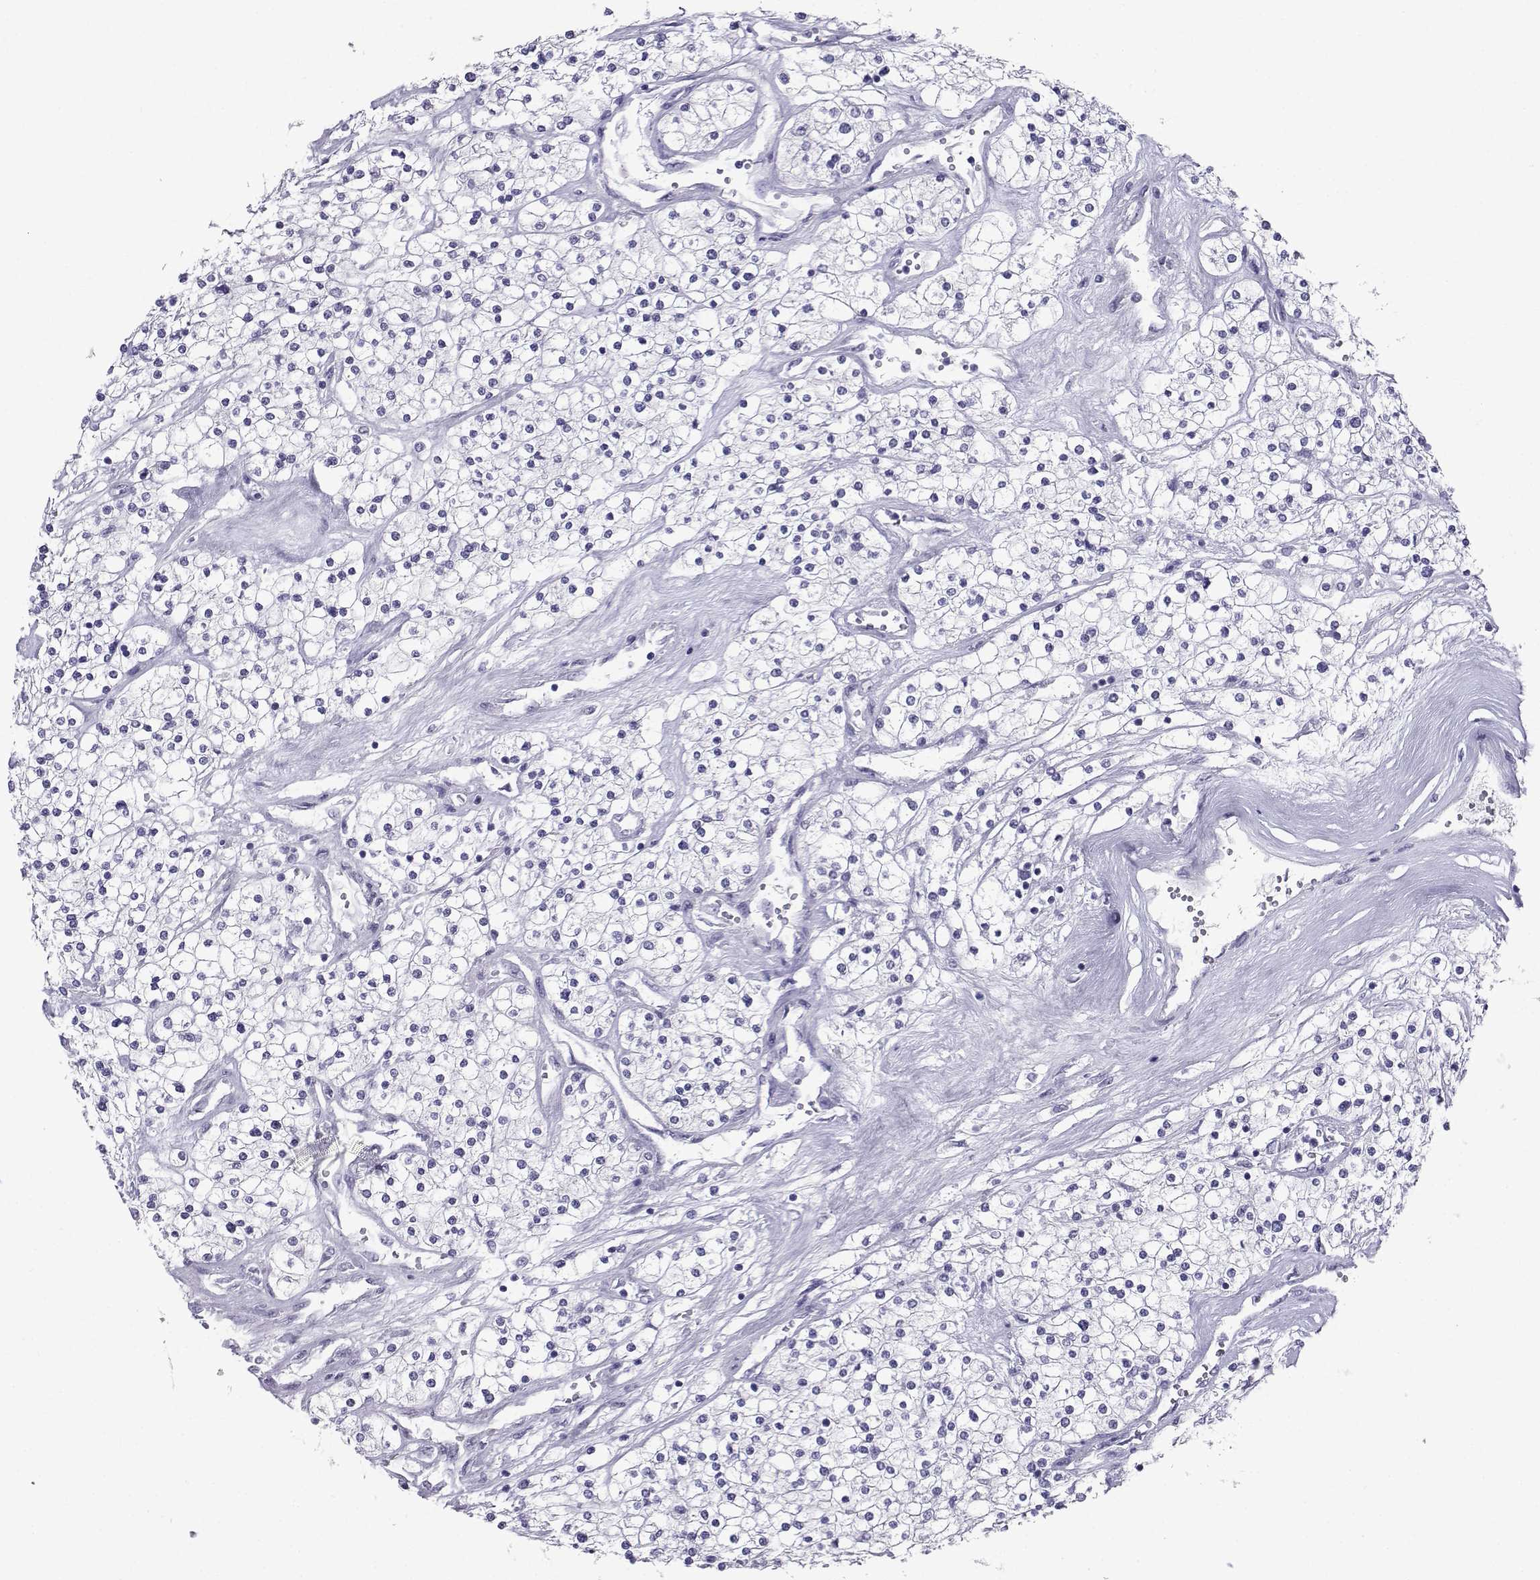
{"staining": {"intensity": "negative", "quantity": "none", "location": "none"}, "tissue": "renal cancer", "cell_type": "Tumor cells", "image_type": "cancer", "snomed": [{"axis": "morphology", "description": "Adenocarcinoma, NOS"}, {"axis": "topography", "description": "Kidney"}], "caption": "Tumor cells show no significant protein staining in renal adenocarcinoma.", "gene": "LORICRIN", "patient": {"sex": "male", "age": 80}}